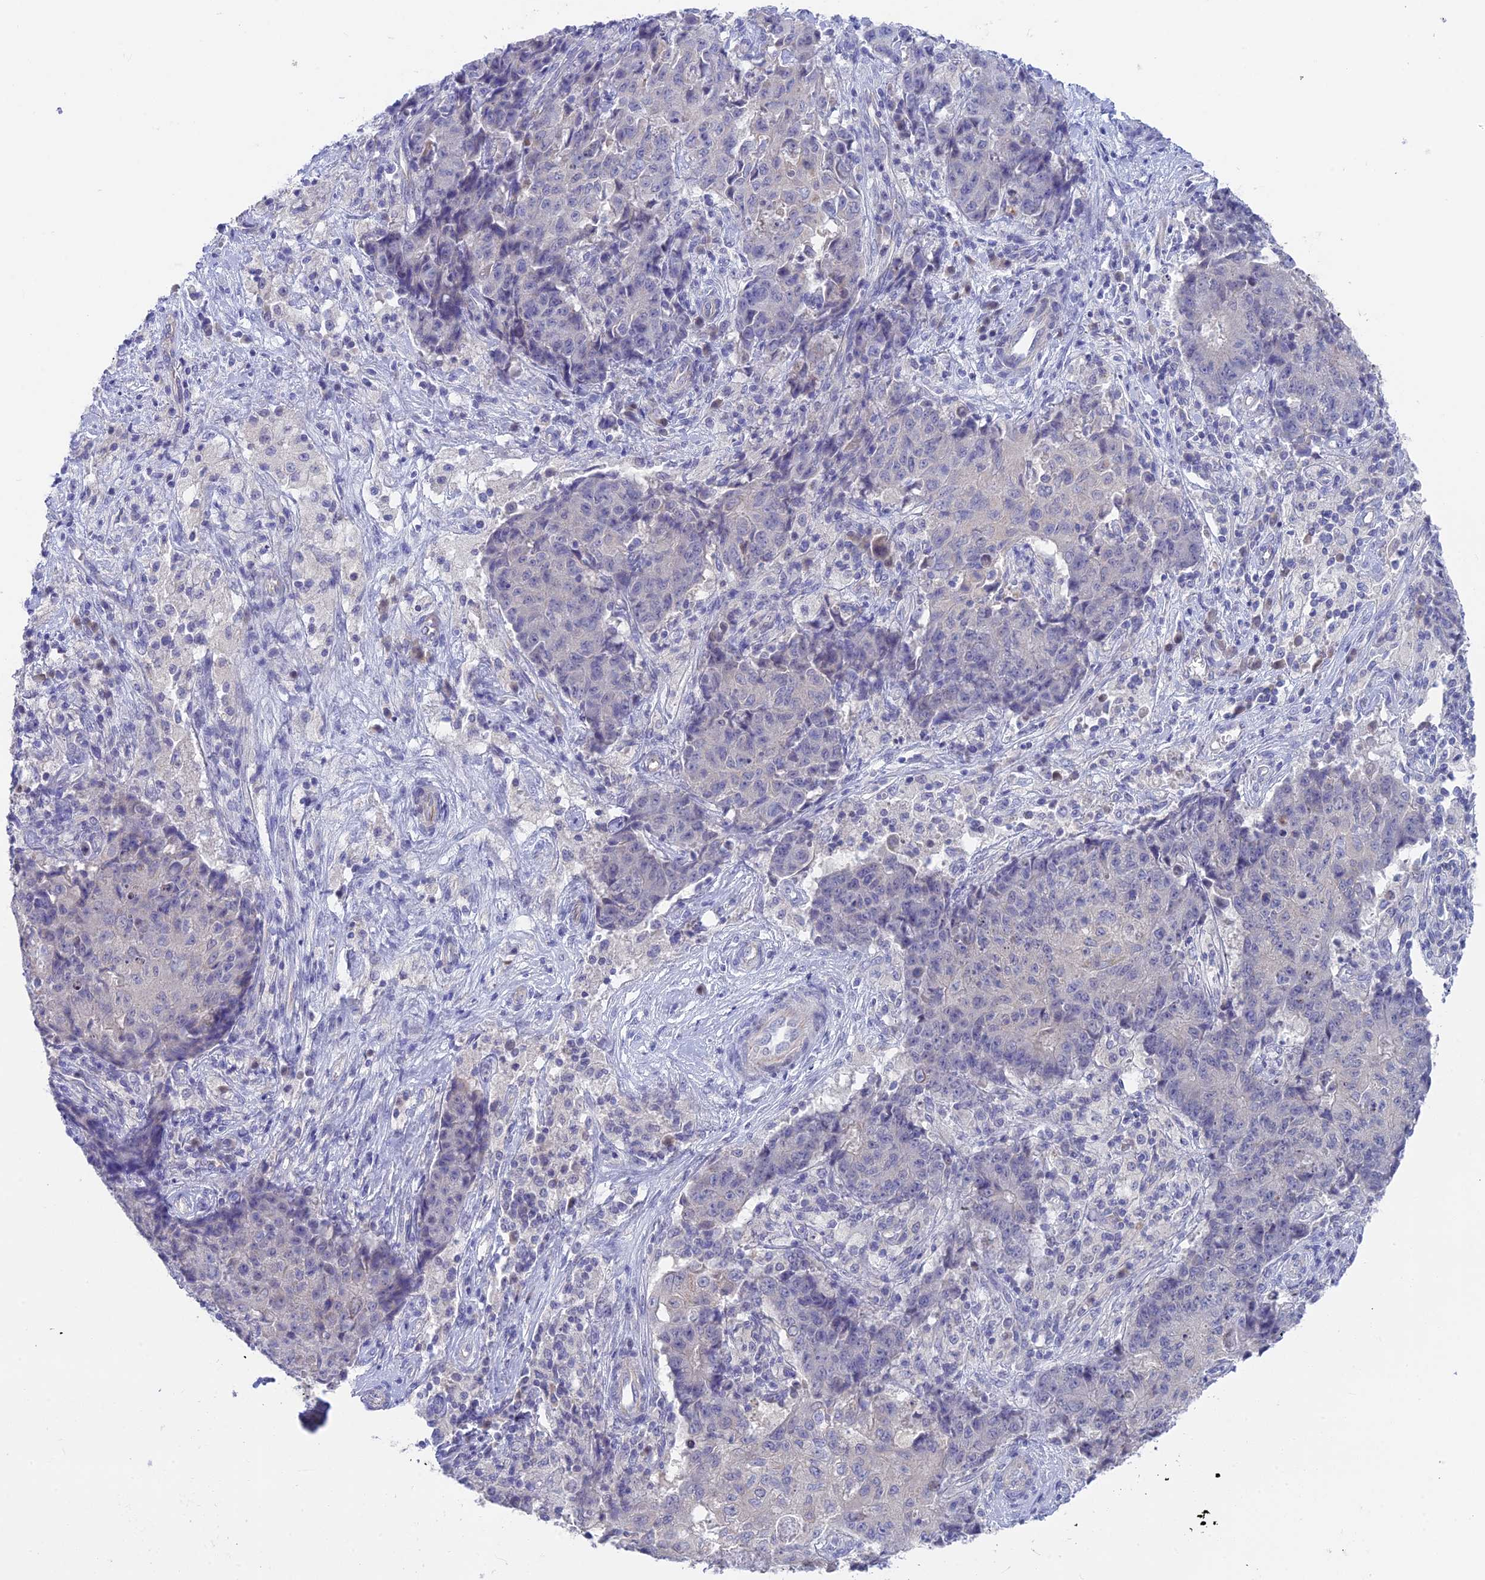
{"staining": {"intensity": "negative", "quantity": "none", "location": "none"}, "tissue": "ovarian cancer", "cell_type": "Tumor cells", "image_type": "cancer", "snomed": [{"axis": "morphology", "description": "Carcinoma, endometroid"}, {"axis": "topography", "description": "Ovary"}], "caption": "Human ovarian cancer stained for a protein using immunohistochemistry shows no positivity in tumor cells.", "gene": "SNTN", "patient": {"sex": "female", "age": 42}}